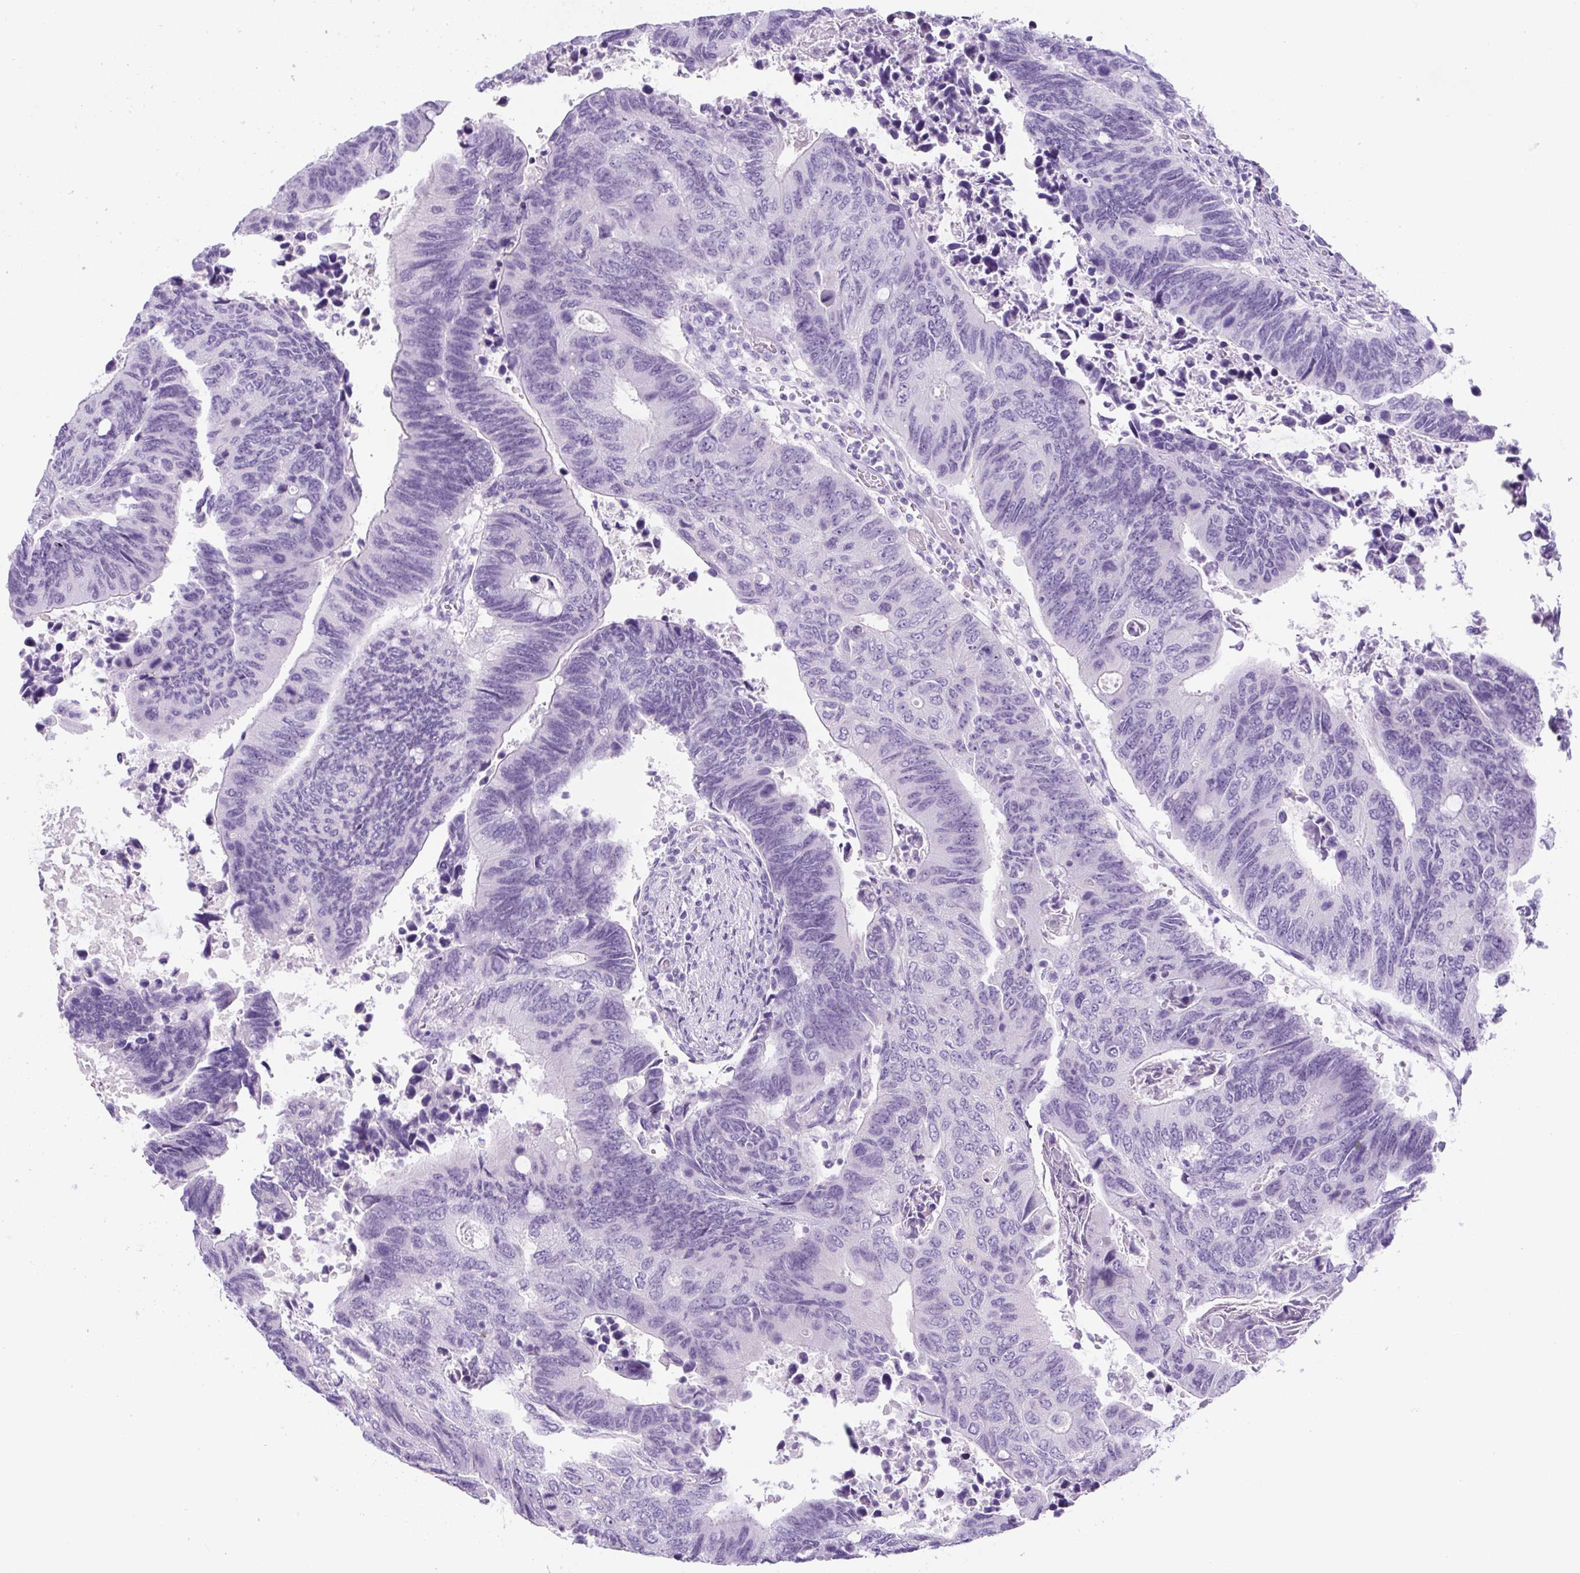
{"staining": {"intensity": "negative", "quantity": "none", "location": "none"}, "tissue": "colorectal cancer", "cell_type": "Tumor cells", "image_type": "cancer", "snomed": [{"axis": "morphology", "description": "Adenocarcinoma, NOS"}, {"axis": "topography", "description": "Colon"}], "caption": "Immunohistochemistry (IHC) of human colorectal cancer (adenocarcinoma) displays no staining in tumor cells.", "gene": "UBL3", "patient": {"sex": "male", "age": 87}}